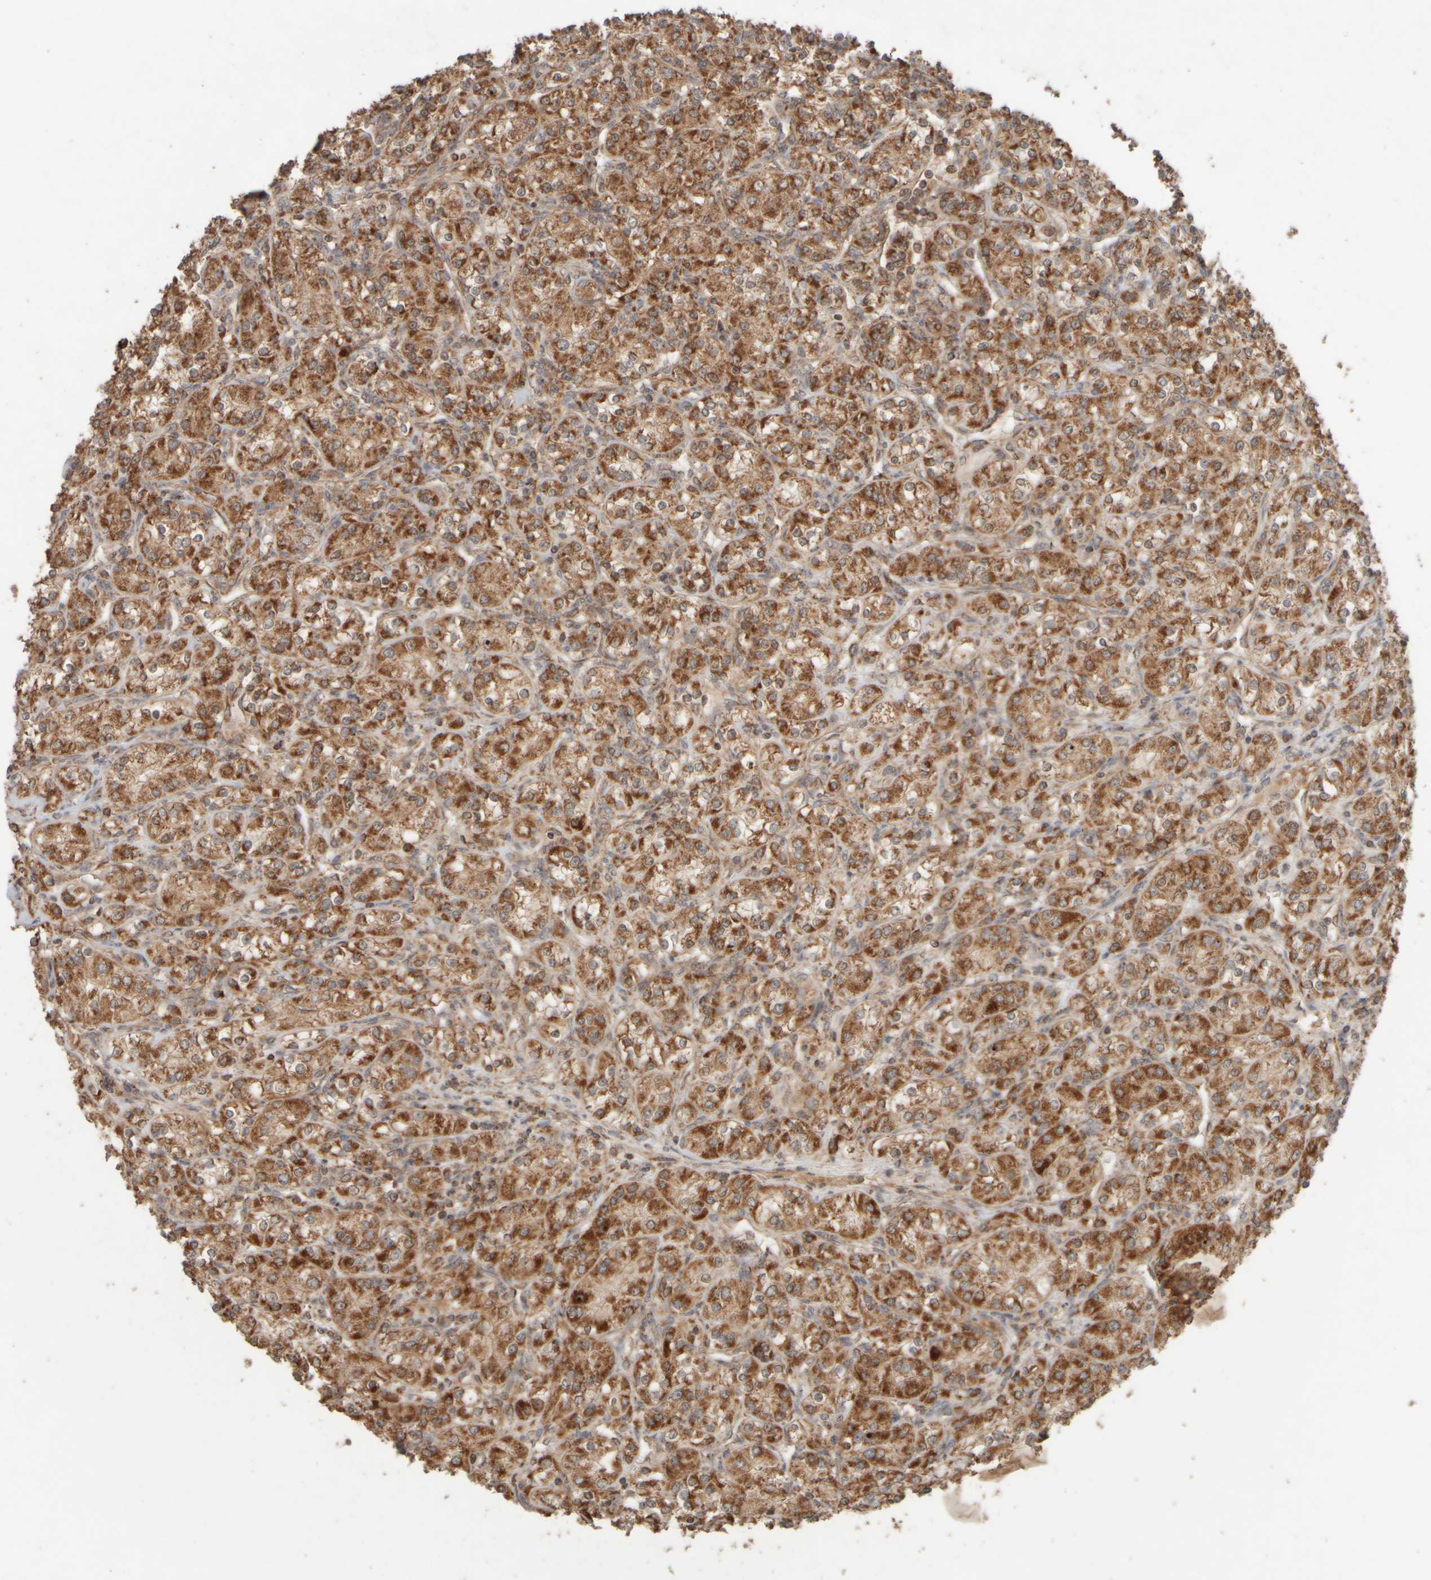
{"staining": {"intensity": "strong", "quantity": ">75%", "location": "cytoplasmic/membranous"}, "tissue": "renal cancer", "cell_type": "Tumor cells", "image_type": "cancer", "snomed": [{"axis": "morphology", "description": "Adenocarcinoma, NOS"}, {"axis": "topography", "description": "Kidney"}], "caption": "Renal adenocarcinoma was stained to show a protein in brown. There is high levels of strong cytoplasmic/membranous positivity in about >75% of tumor cells. The staining was performed using DAB, with brown indicating positive protein expression. Nuclei are stained blue with hematoxylin.", "gene": "EIF2B3", "patient": {"sex": "male", "age": 77}}